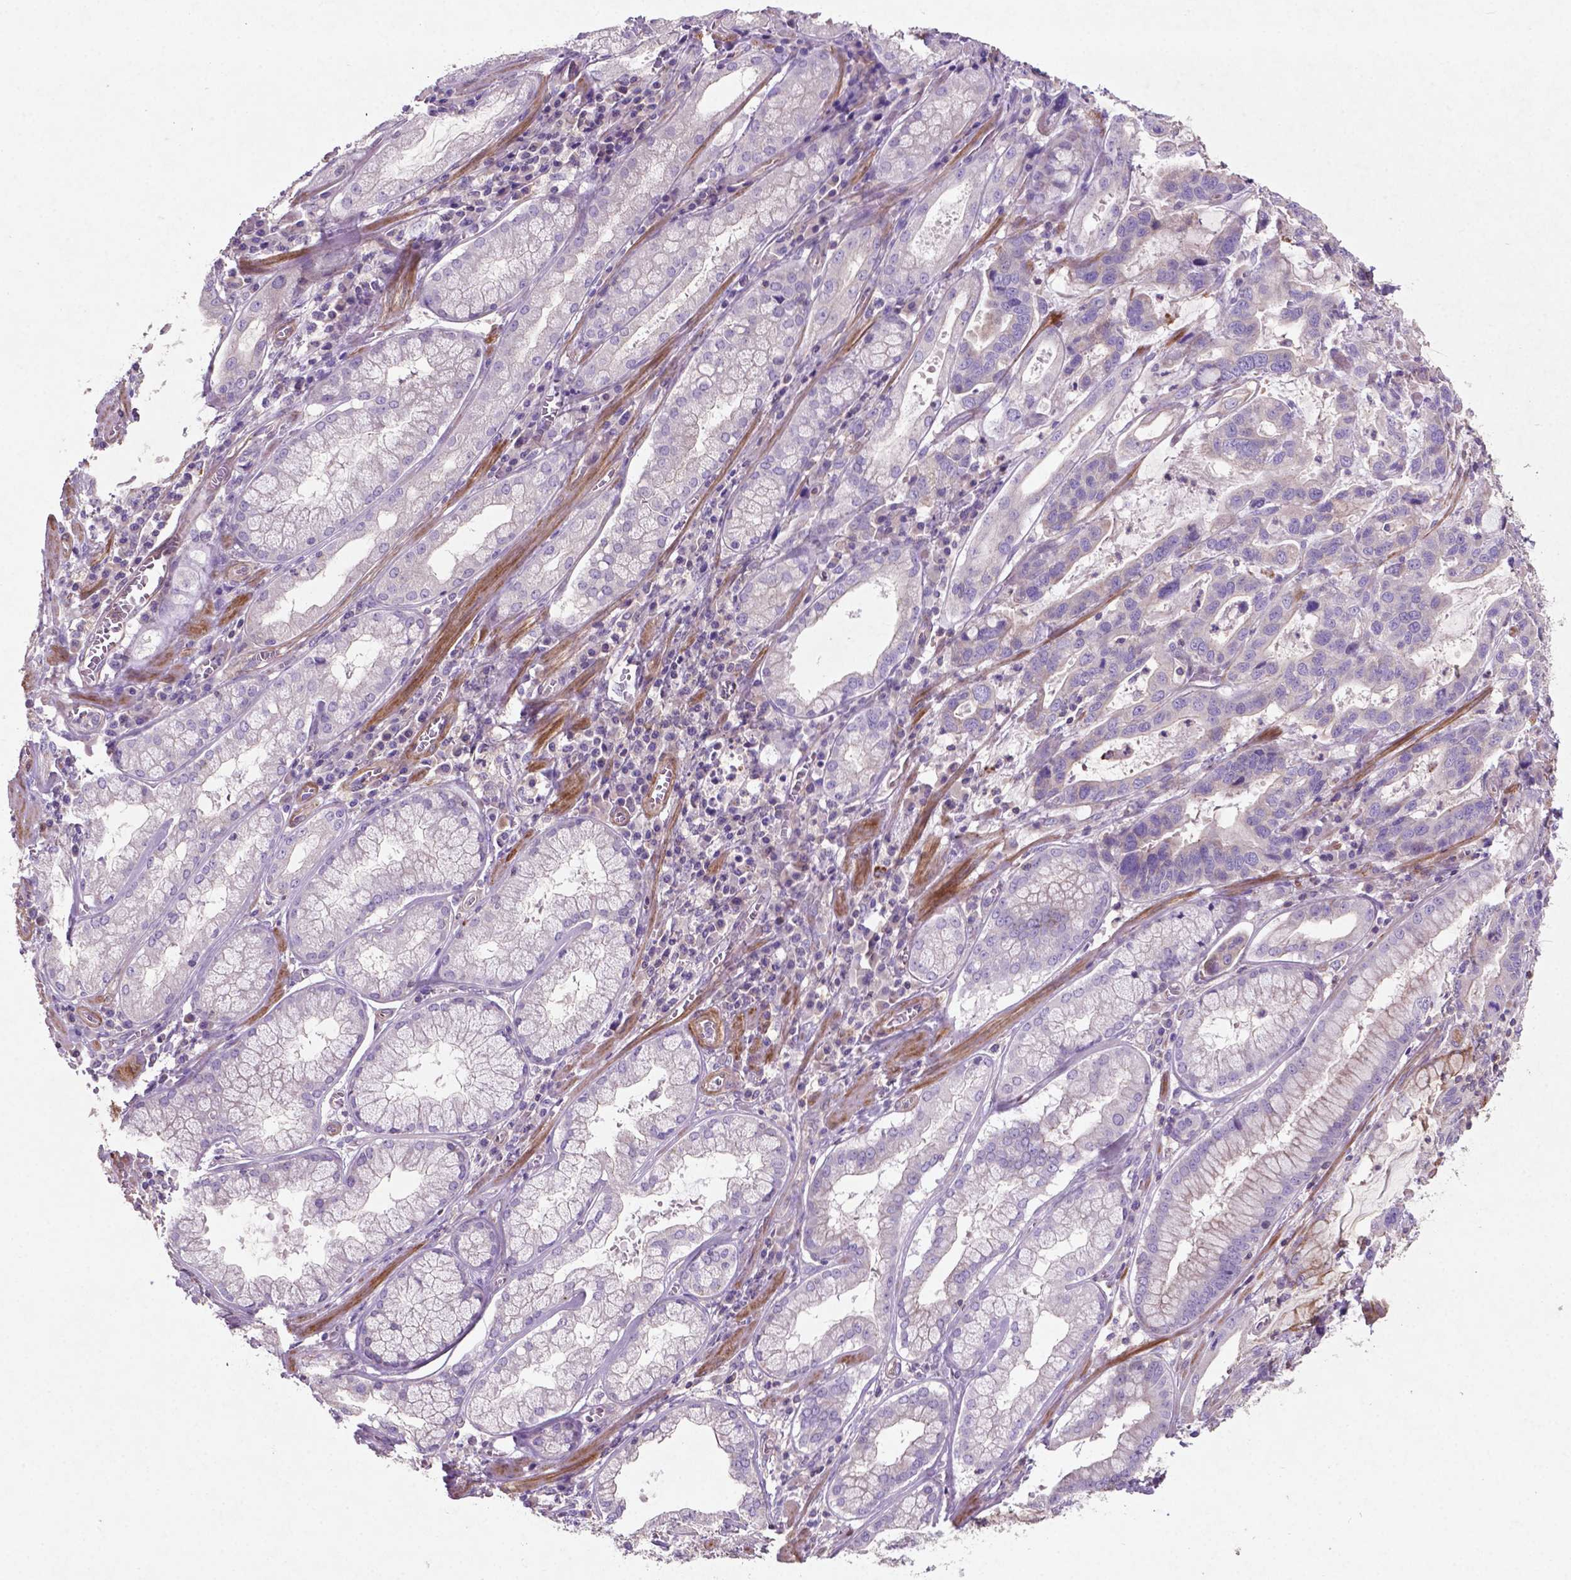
{"staining": {"intensity": "negative", "quantity": "none", "location": "none"}, "tissue": "stomach cancer", "cell_type": "Tumor cells", "image_type": "cancer", "snomed": [{"axis": "morphology", "description": "Adenocarcinoma, NOS"}, {"axis": "topography", "description": "Stomach, lower"}], "caption": "Immunohistochemistry (IHC) of stomach adenocarcinoma demonstrates no staining in tumor cells.", "gene": "BMP4", "patient": {"sex": "female", "age": 76}}